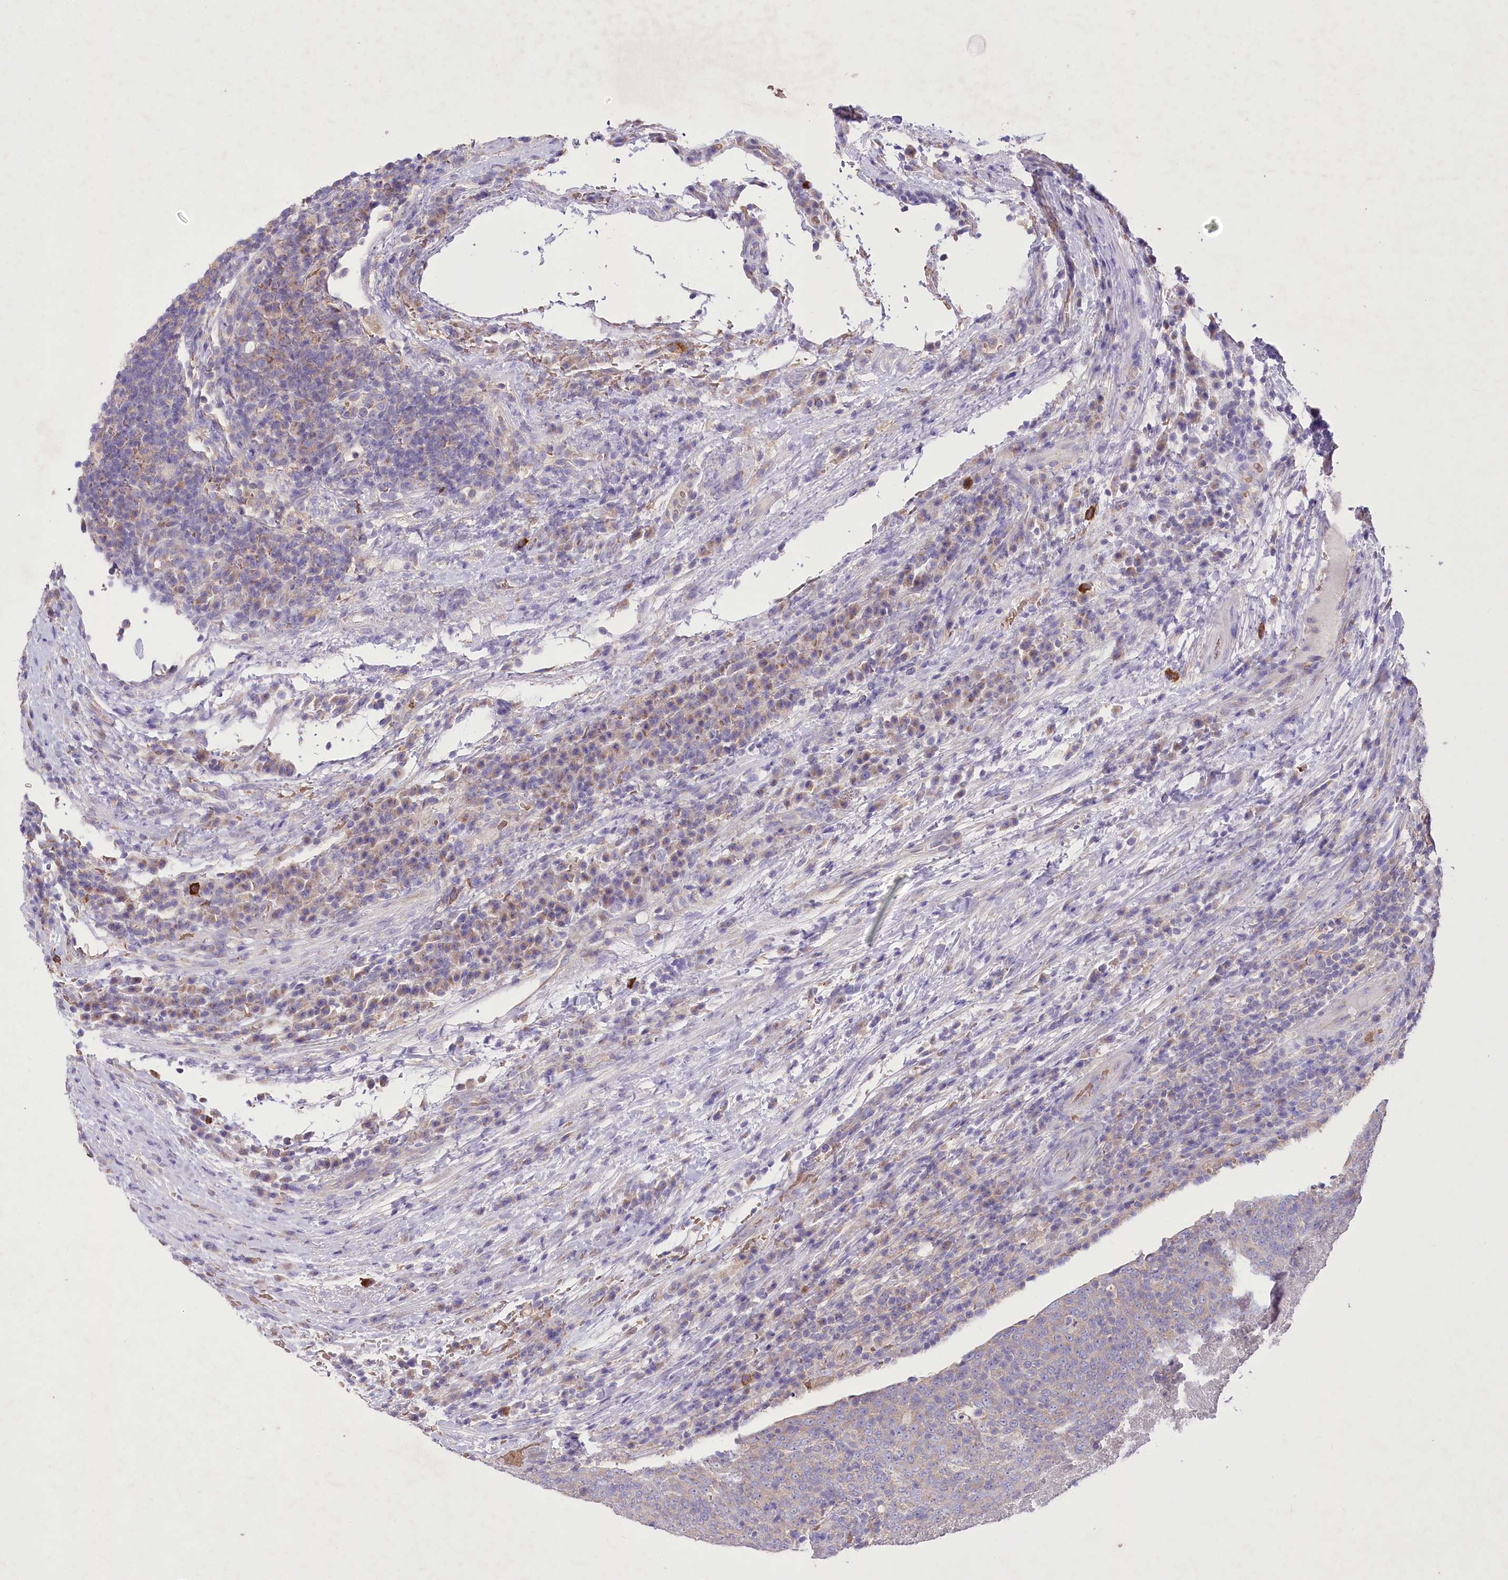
{"staining": {"intensity": "weak", "quantity": "25%-75%", "location": "cytoplasmic/membranous"}, "tissue": "head and neck cancer", "cell_type": "Tumor cells", "image_type": "cancer", "snomed": [{"axis": "morphology", "description": "Squamous cell carcinoma, NOS"}, {"axis": "morphology", "description": "Squamous cell carcinoma, metastatic, NOS"}, {"axis": "topography", "description": "Lymph node"}, {"axis": "topography", "description": "Head-Neck"}], "caption": "About 25%-75% of tumor cells in head and neck cancer (squamous cell carcinoma) show weak cytoplasmic/membranous protein positivity as visualized by brown immunohistochemical staining.", "gene": "PRSS53", "patient": {"sex": "male", "age": 62}}